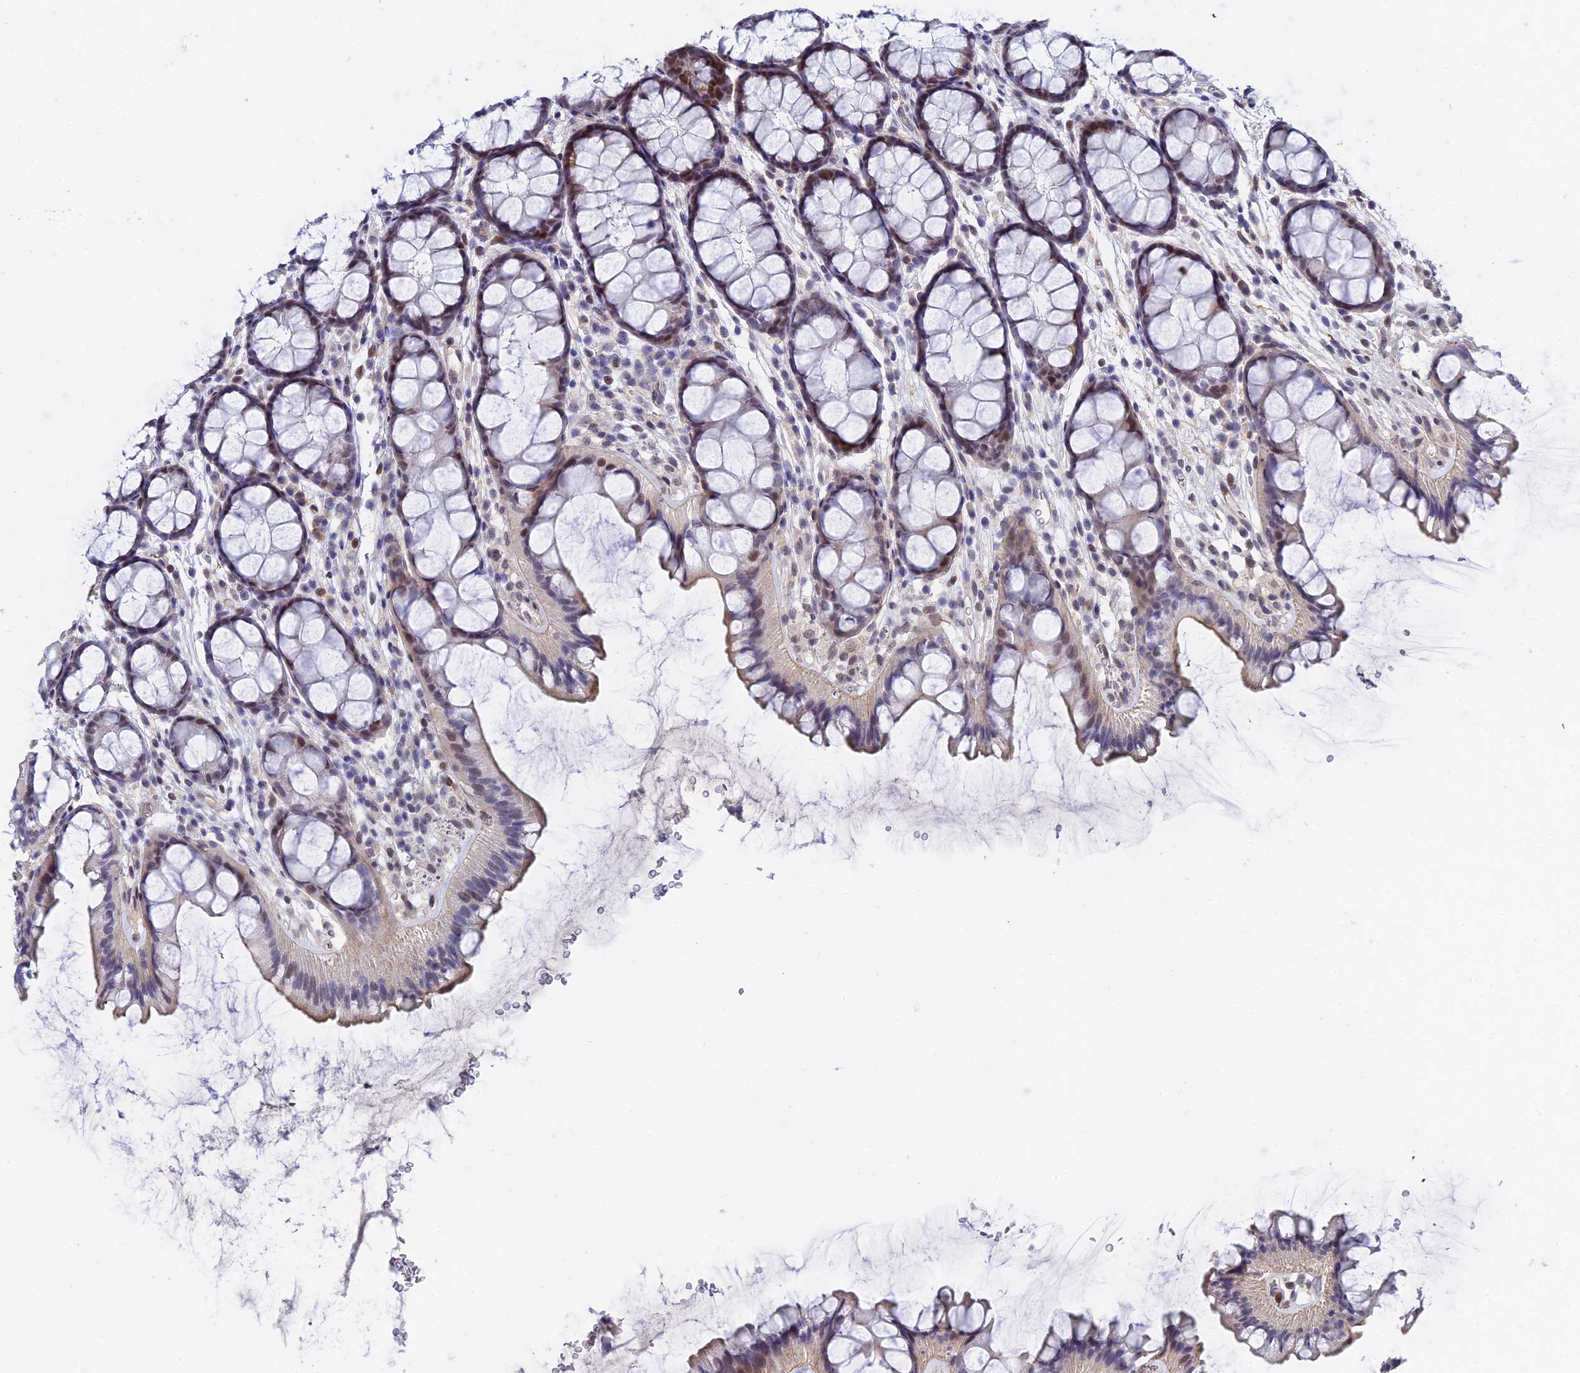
{"staining": {"intensity": "weak", "quantity": "25%-75%", "location": "cytoplasmic/membranous"}, "tissue": "colon", "cell_type": "Endothelial cells", "image_type": "normal", "snomed": [{"axis": "morphology", "description": "Normal tissue, NOS"}, {"axis": "topography", "description": "Colon"}], "caption": "An IHC micrograph of benign tissue is shown. Protein staining in brown labels weak cytoplasmic/membranous positivity in colon within endothelial cells.", "gene": "TRIM24", "patient": {"sex": "female", "age": 82}}